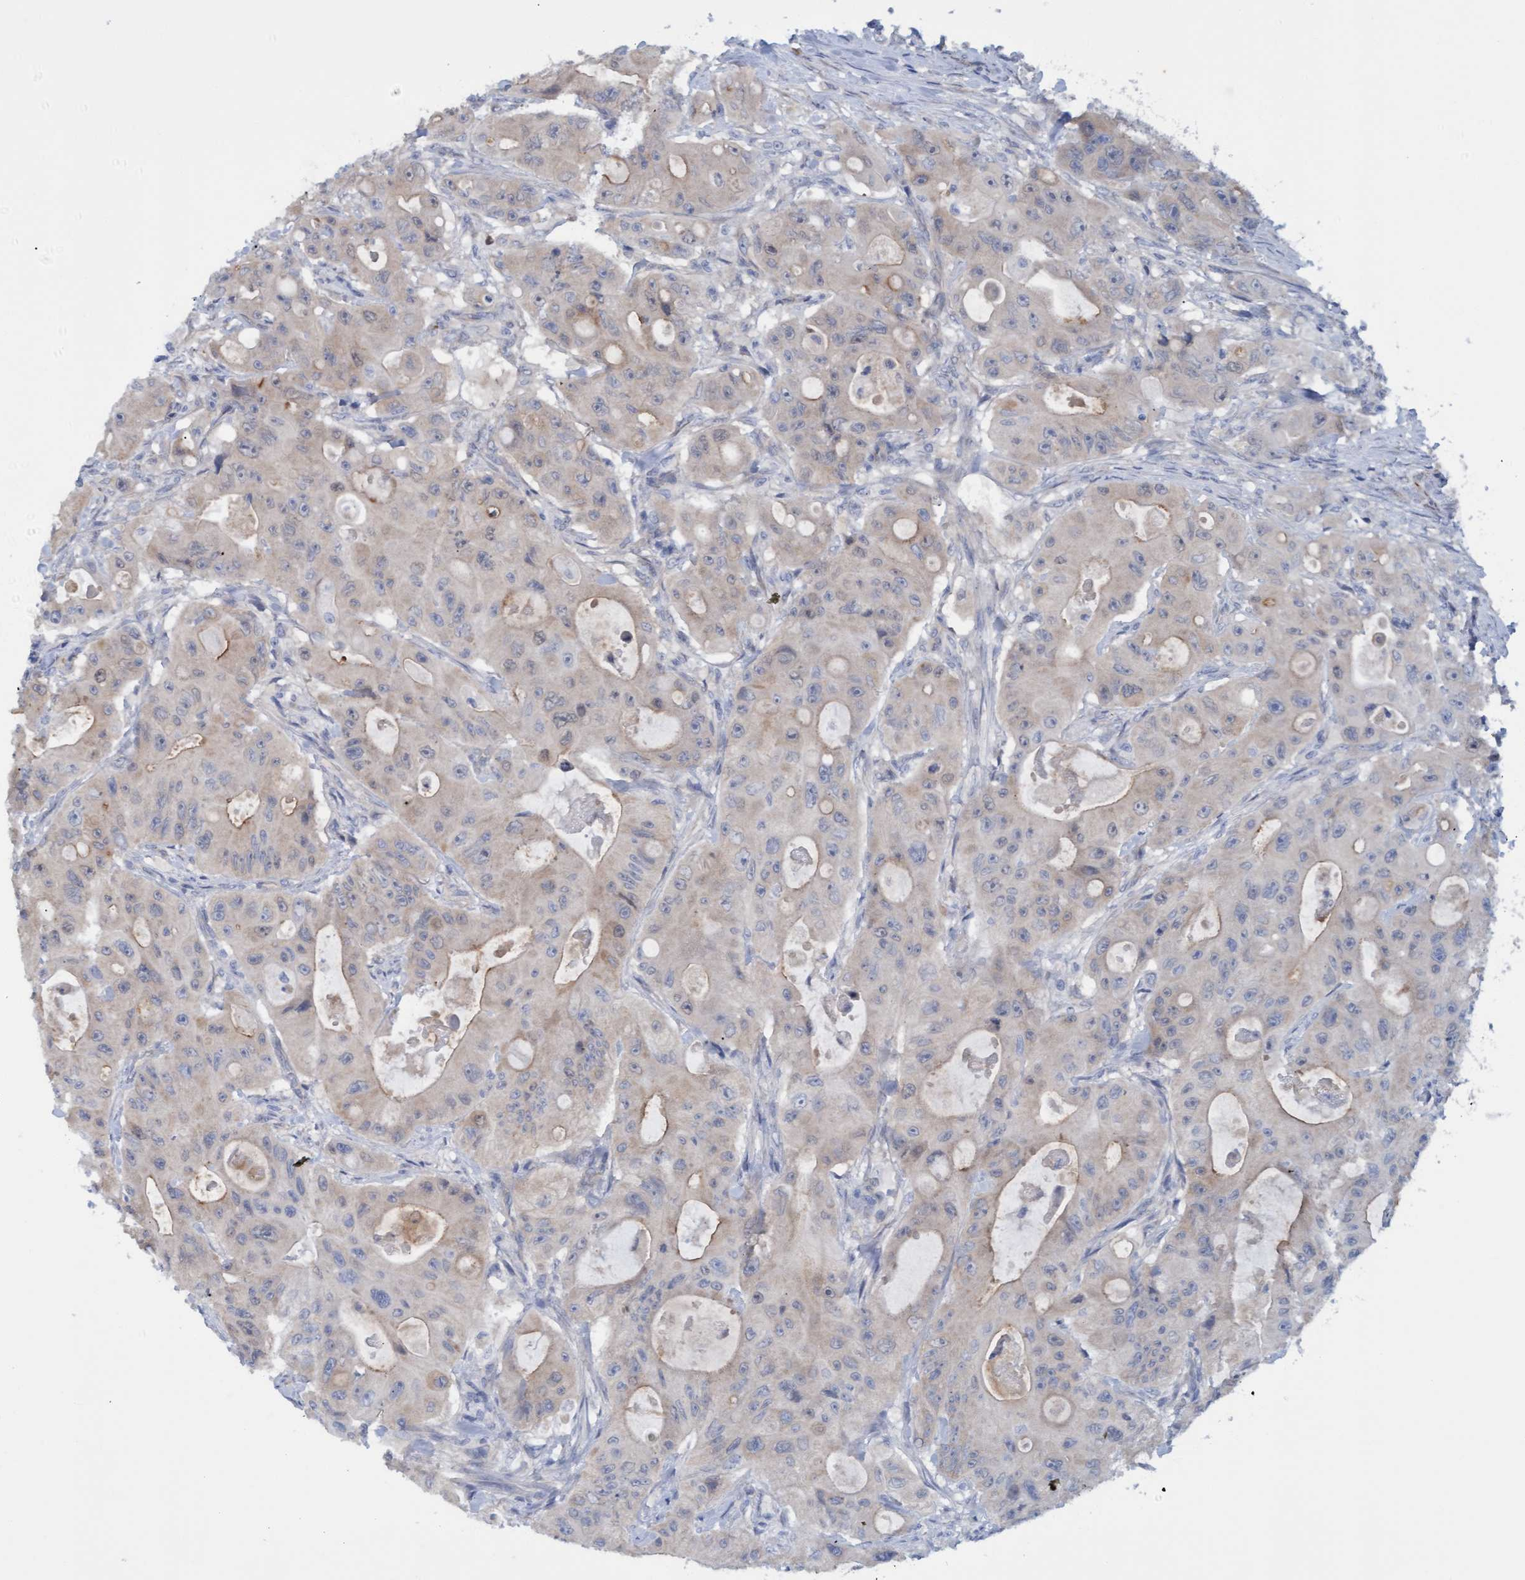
{"staining": {"intensity": "weak", "quantity": "<25%", "location": "cytoplasmic/membranous"}, "tissue": "colorectal cancer", "cell_type": "Tumor cells", "image_type": "cancer", "snomed": [{"axis": "morphology", "description": "Adenocarcinoma, NOS"}, {"axis": "topography", "description": "Colon"}], "caption": "Tumor cells are negative for protein expression in human colorectal adenocarcinoma.", "gene": "STXBP1", "patient": {"sex": "female", "age": 46}}